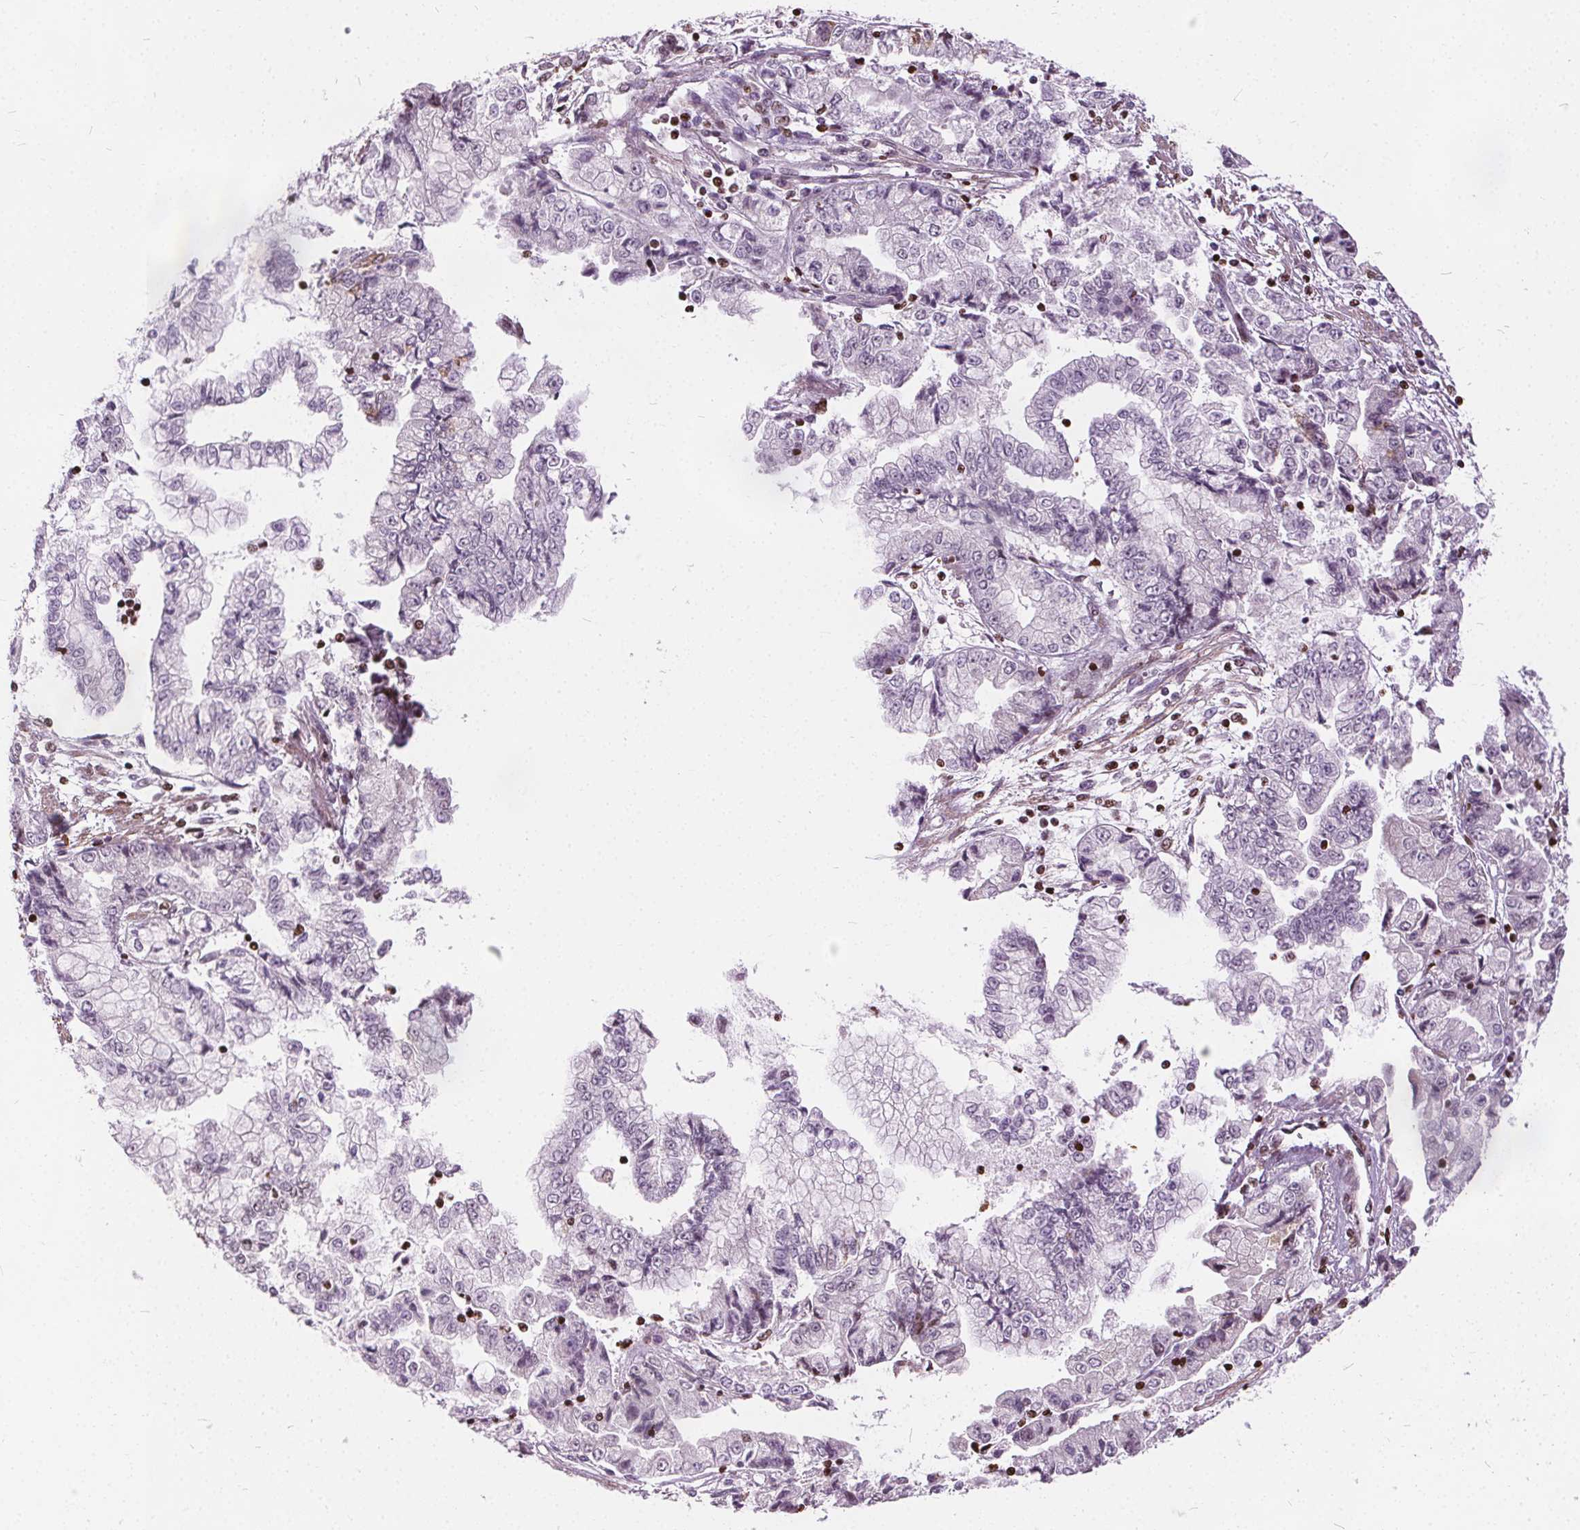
{"staining": {"intensity": "negative", "quantity": "none", "location": "none"}, "tissue": "stomach cancer", "cell_type": "Tumor cells", "image_type": "cancer", "snomed": [{"axis": "morphology", "description": "Adenocarcinoma, NOS"}, {"axis": "topography", "description": "Stomach, upper"}], "caption": "An IHC histopathology image of adenocarcinoma (stomach) is shown. There is no staining in tumor cells of adenocarcinoma (stomach).", "gene": "ISLR2", "patient": {"sex": "female", "age": 74}}